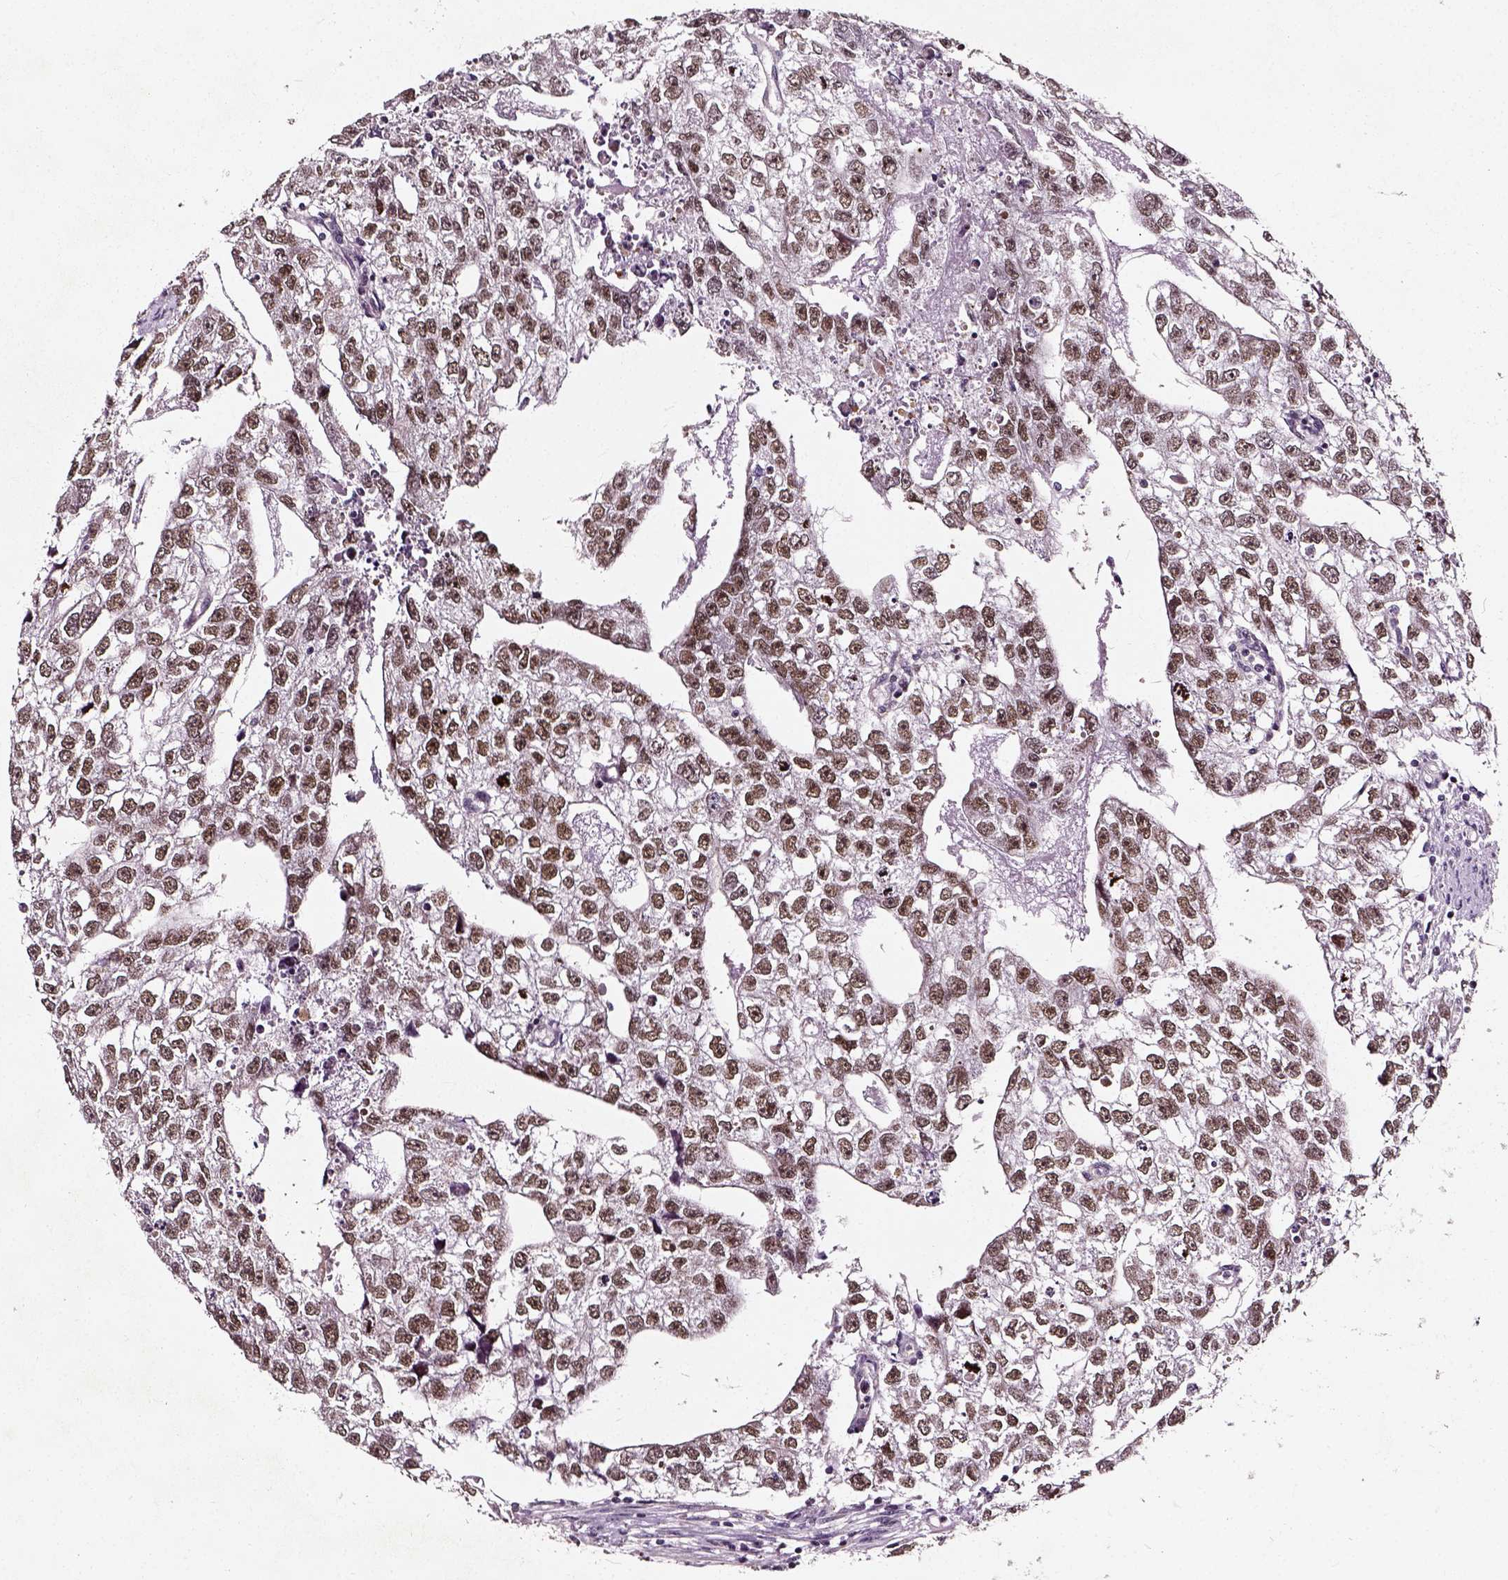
{"staining": {"intensity": "moderate", "quantity": ">75%", "location": "nuclear"}, "tissue": "testis cancer", "cell_type": "Tumor cells", "image_type": "cancer", "snomed": [{"axis": "morphology", "description": "Carcinoma, Embryonal, NOS"}, {"axis": "morphology", "description": "Teratoma, malignant, NOS"}, {"axis": "topography", "description": "Testis"}], "caption": "Tumor cells exhibit medium levels of moderate nuclear expression in approximately >75% of cells in testis cancer (teratoma (malignant)). The staining was performed using DAB (3,3'-diaminobenzidine), with brown indicating positive protein expression. Nuclei are stained blue with hematoxylin.", "gene": "NACC1", "patient": {"sex": "male", "age": 44}}